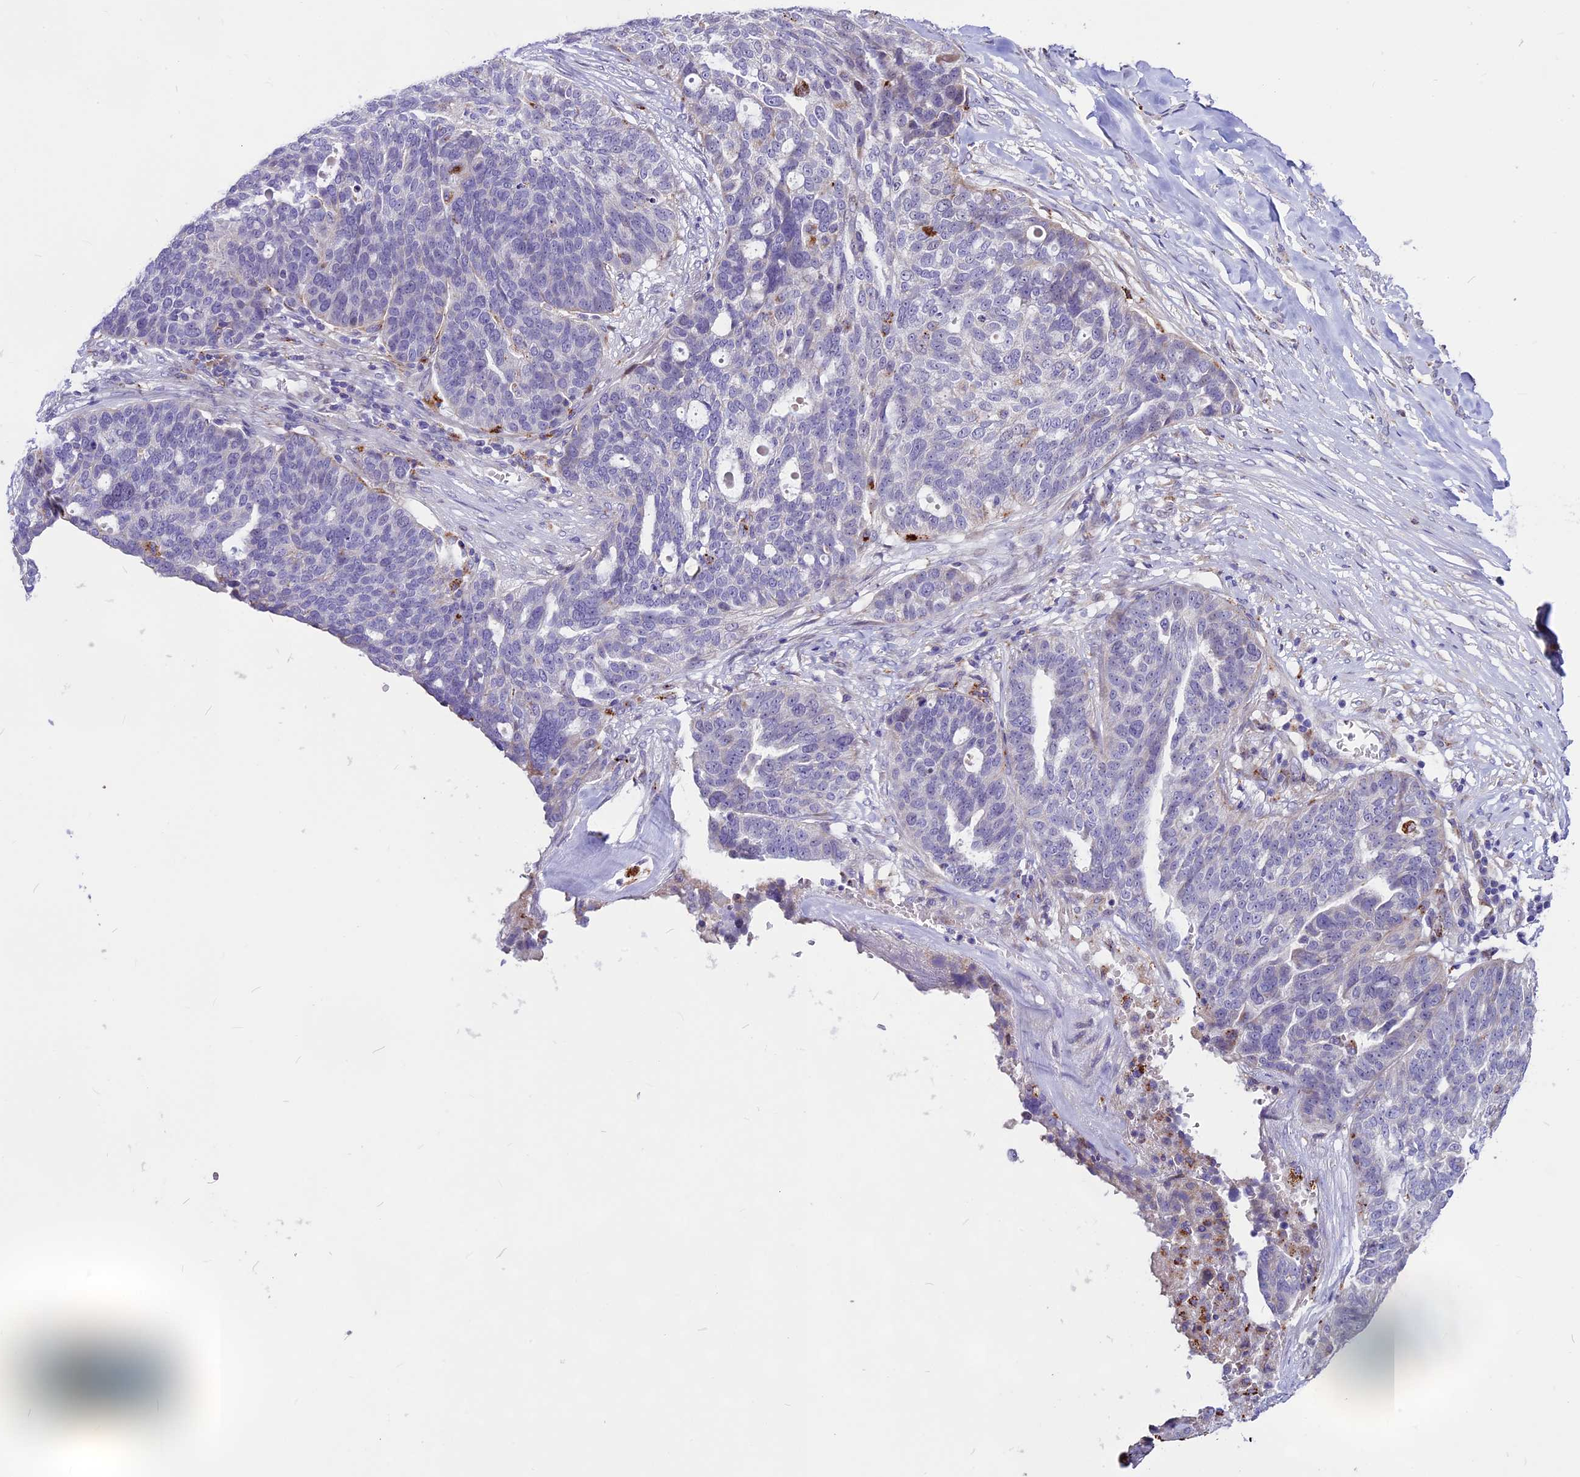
{"staining": {"intensity": "negative", "quantity": "none", "location": "none"}, "tissue": "ovarian cancer", "cell_type": "Tumor cells", "image_type": "cancer", "snomed": [{"axis": "morphology", "description": "Cystadenocarcinoma, serous, NOS"}, {"axis": "topography", "description": "Ovary"}], "caption": "High power microscopy micrograph of an immunohistochemistry (IHC) photomicrograph of ovarian serous cystadenocarcinoma, revealing no significant positivity in tumor cells.", "gene": "THRSP", "patient": {"sex": "female", "age": 59}}